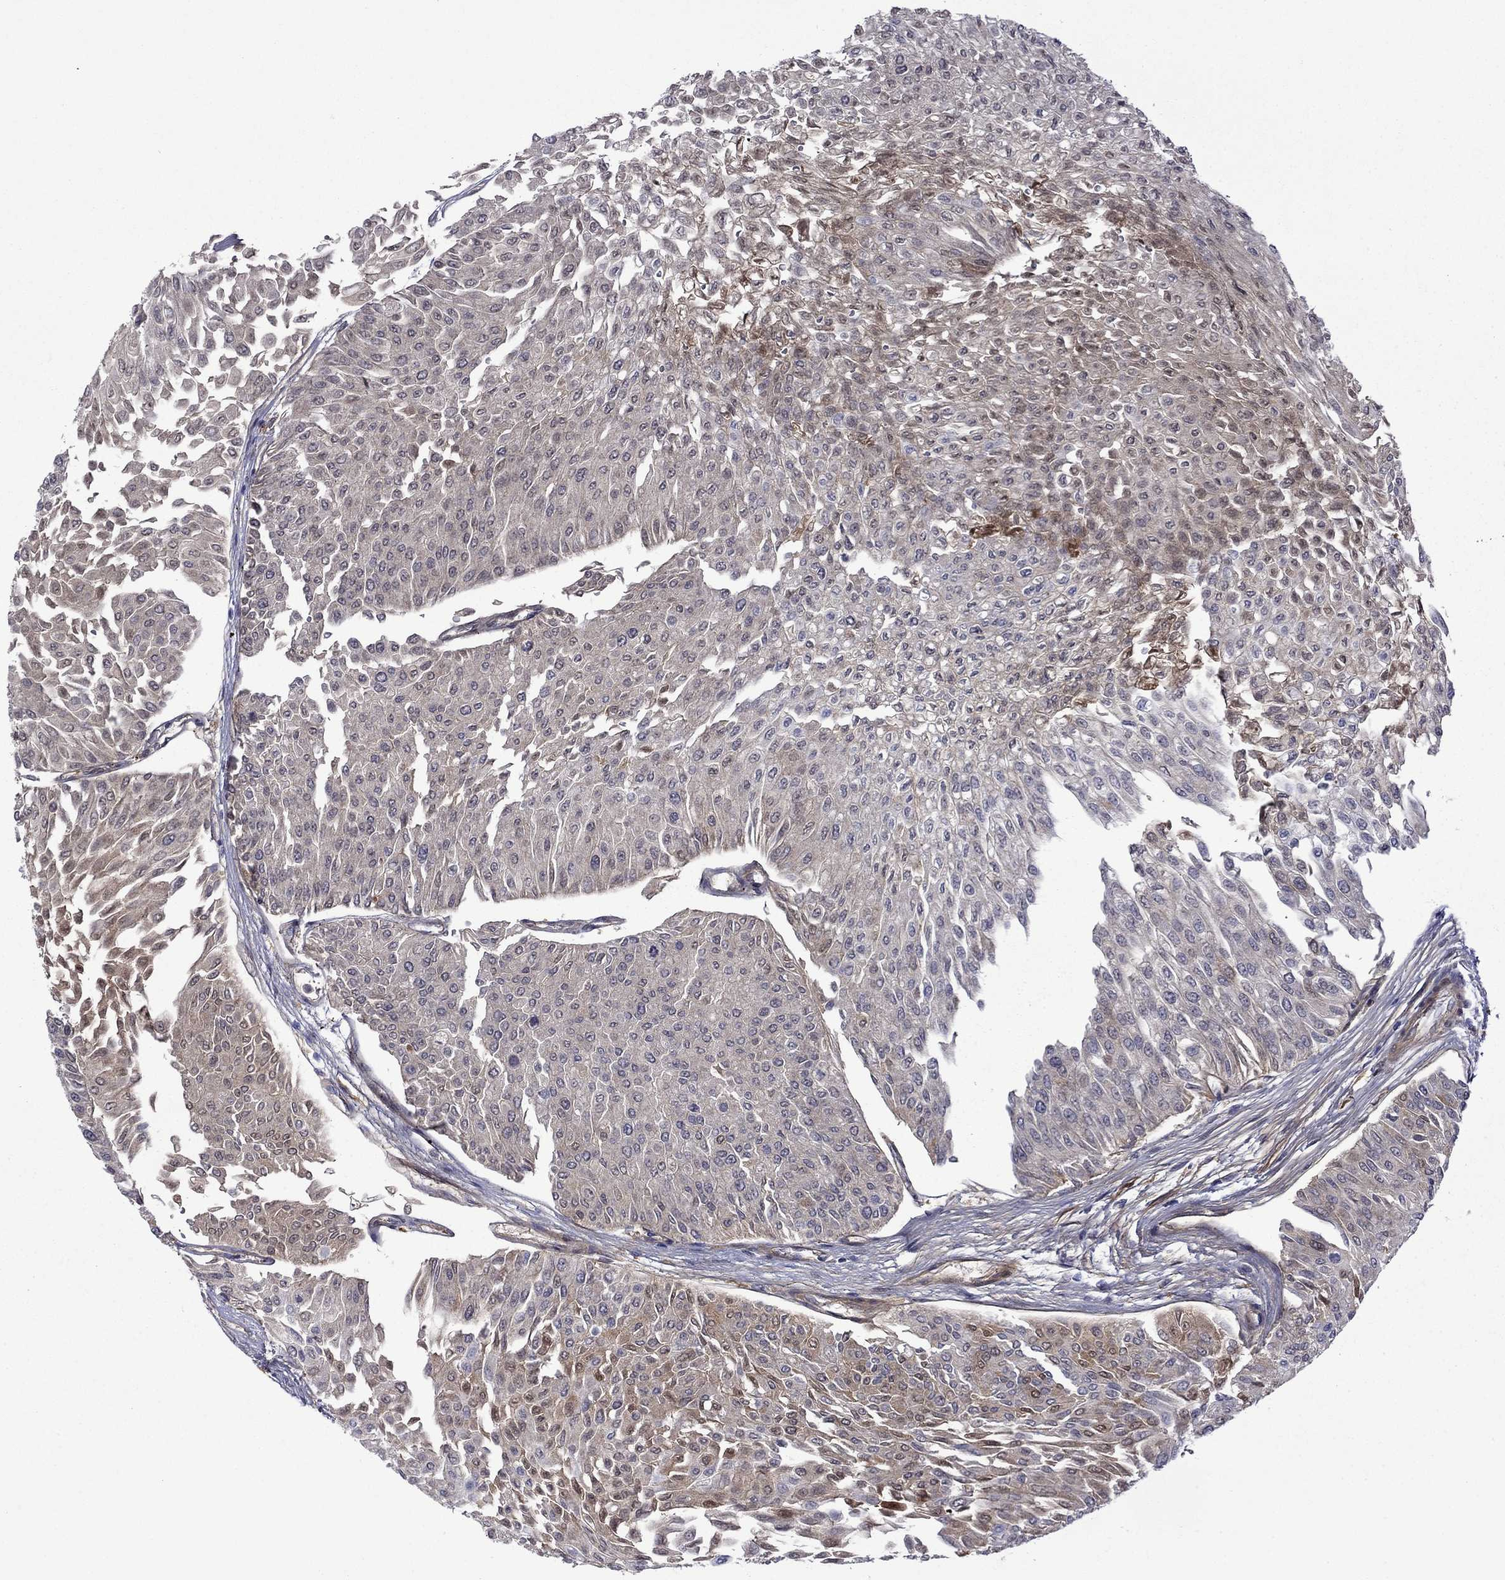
{"staining": {"intensity": "strong", "quantity": "<25%", "location": "cytoplasmic/membranous"}, "tissue": "urothelial cancer", "cell_type": "Tumor cells", "image_type": "cancer", "snomed": [{"axis": "morphology", "description": "Urothelial carcinoma, Low grade"}, {"axis": "topography", "description": "Urinary bladder"}], "caption": "Protein expression analysis of urothelial carcinoma (low-grade) reveals strong cytoplasmic/membranous positivity in approximately <25% of tumor cells.", "gene": "HSPG2", "patient": {"sex": "male", "age": 67}}